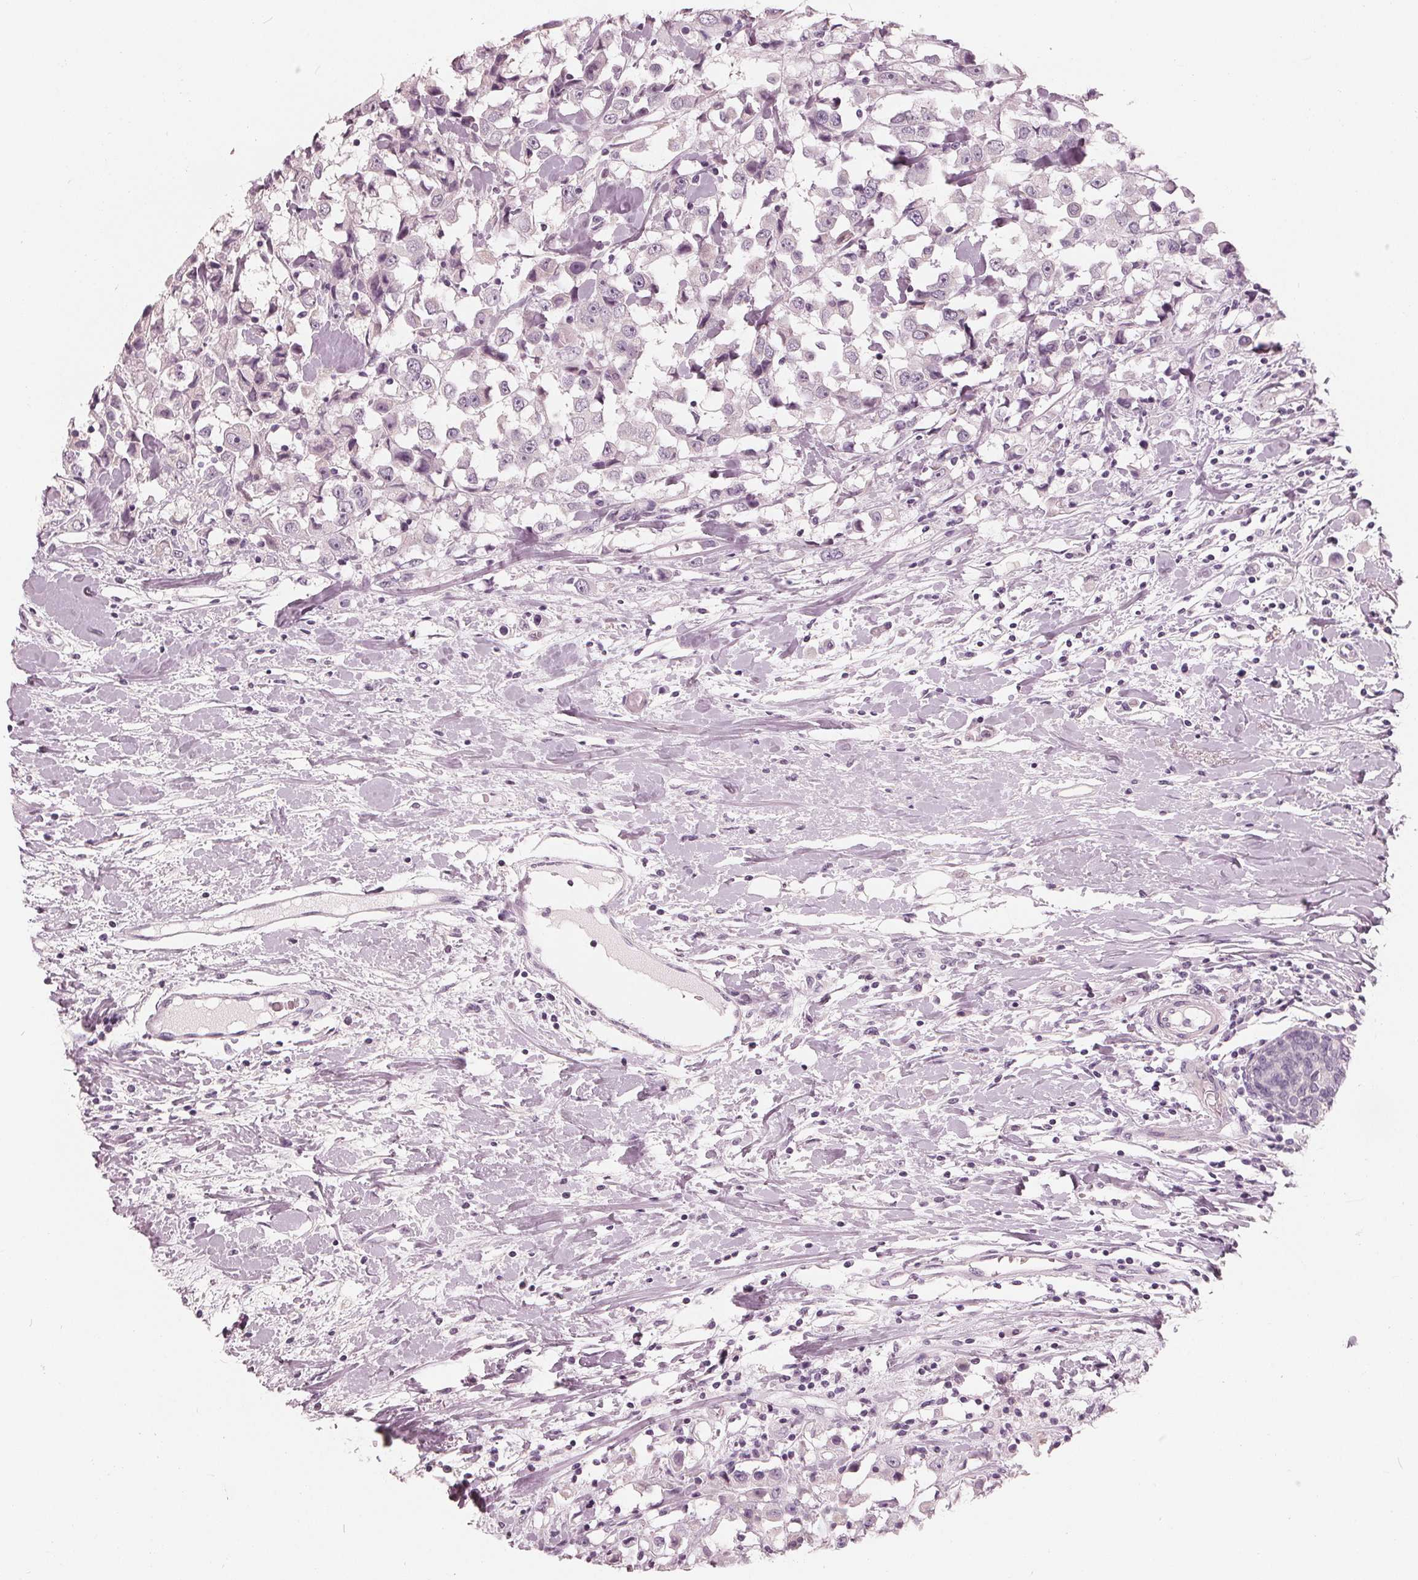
{"staining": {"intensity": "negative", "quantity": "none", "location": "none"}, "tissue": "breast cancer", "cell_type": "Tumor cells", "image_type": "cancer", "snomed": [{"axis": "morphology", "description": "Duct carcinoma"}, {"axis": "topography", "description": "Breast"}], "caption": "IHC photomicrograph of breast invasive ductal carcinoma stained for a protein (brown), which shows no positivity in tumor cells.", "gene": "SAT2", "patient": {"sex": "female", "age": 61}}